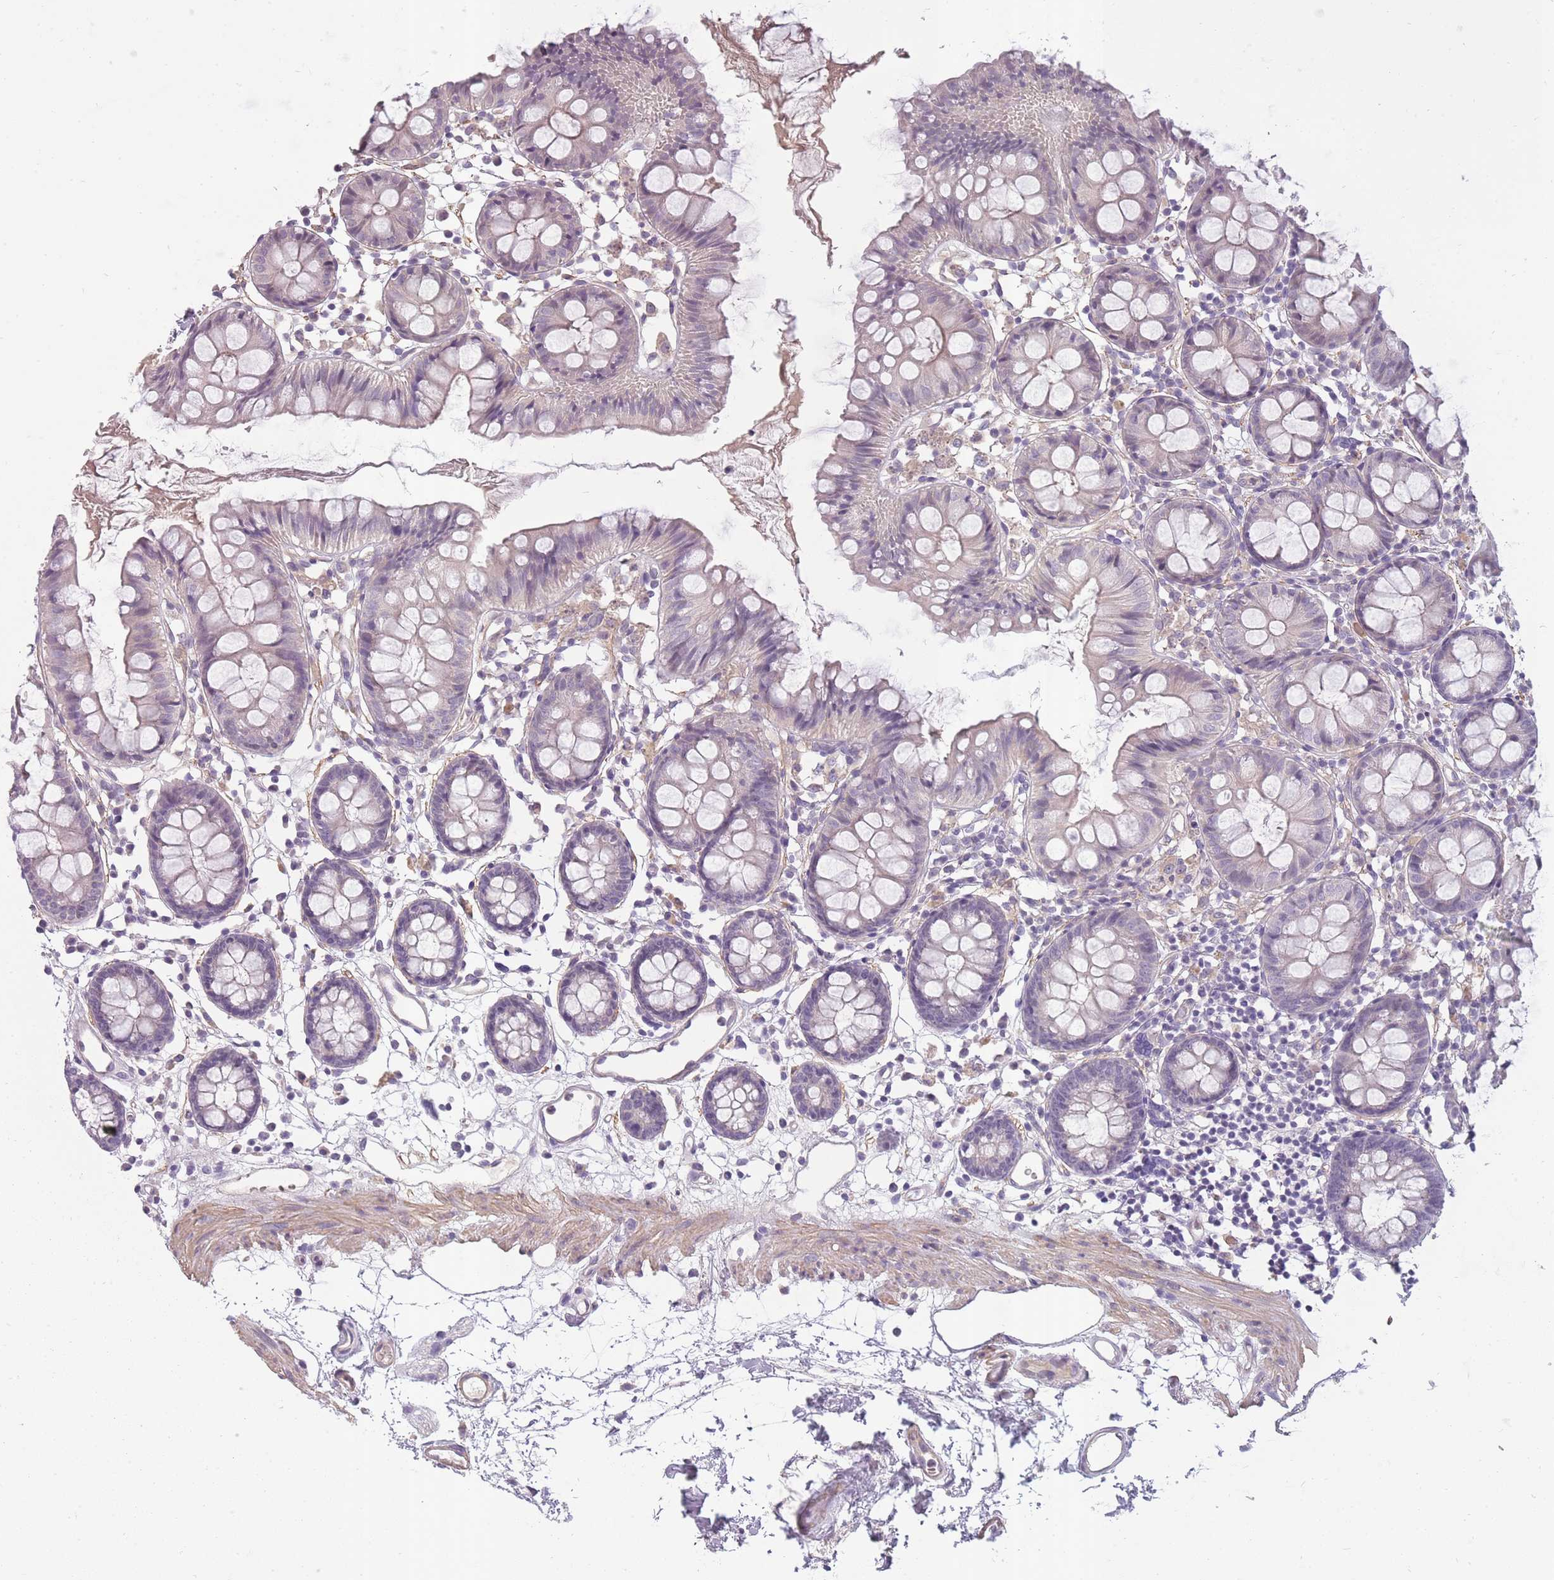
{"staining": {"intensity": "weak", "quantity": ">75%", "location": "cytoplasmic/membranous"}, "tissue": "colon", "cell_type": "Endothelial cells", "image_type": "normal", "snomed": [{"axis": "morphology", "description": "Normal tissue, NOS"}, {"axis": "topography", "description": "Colon"}], "caption": "Brown immunohistochemical staining in benign human colon exhibits weak cytoplasmic/membranous positivity in approximately >75% of endothelial cells. The protein is stained brown, and the nuclei are stained in blue (DAB IHC with brightfield microscopy, high magnification).", "gene": "SLC8A2", "patient": {"sex": "female", "age": 84}}